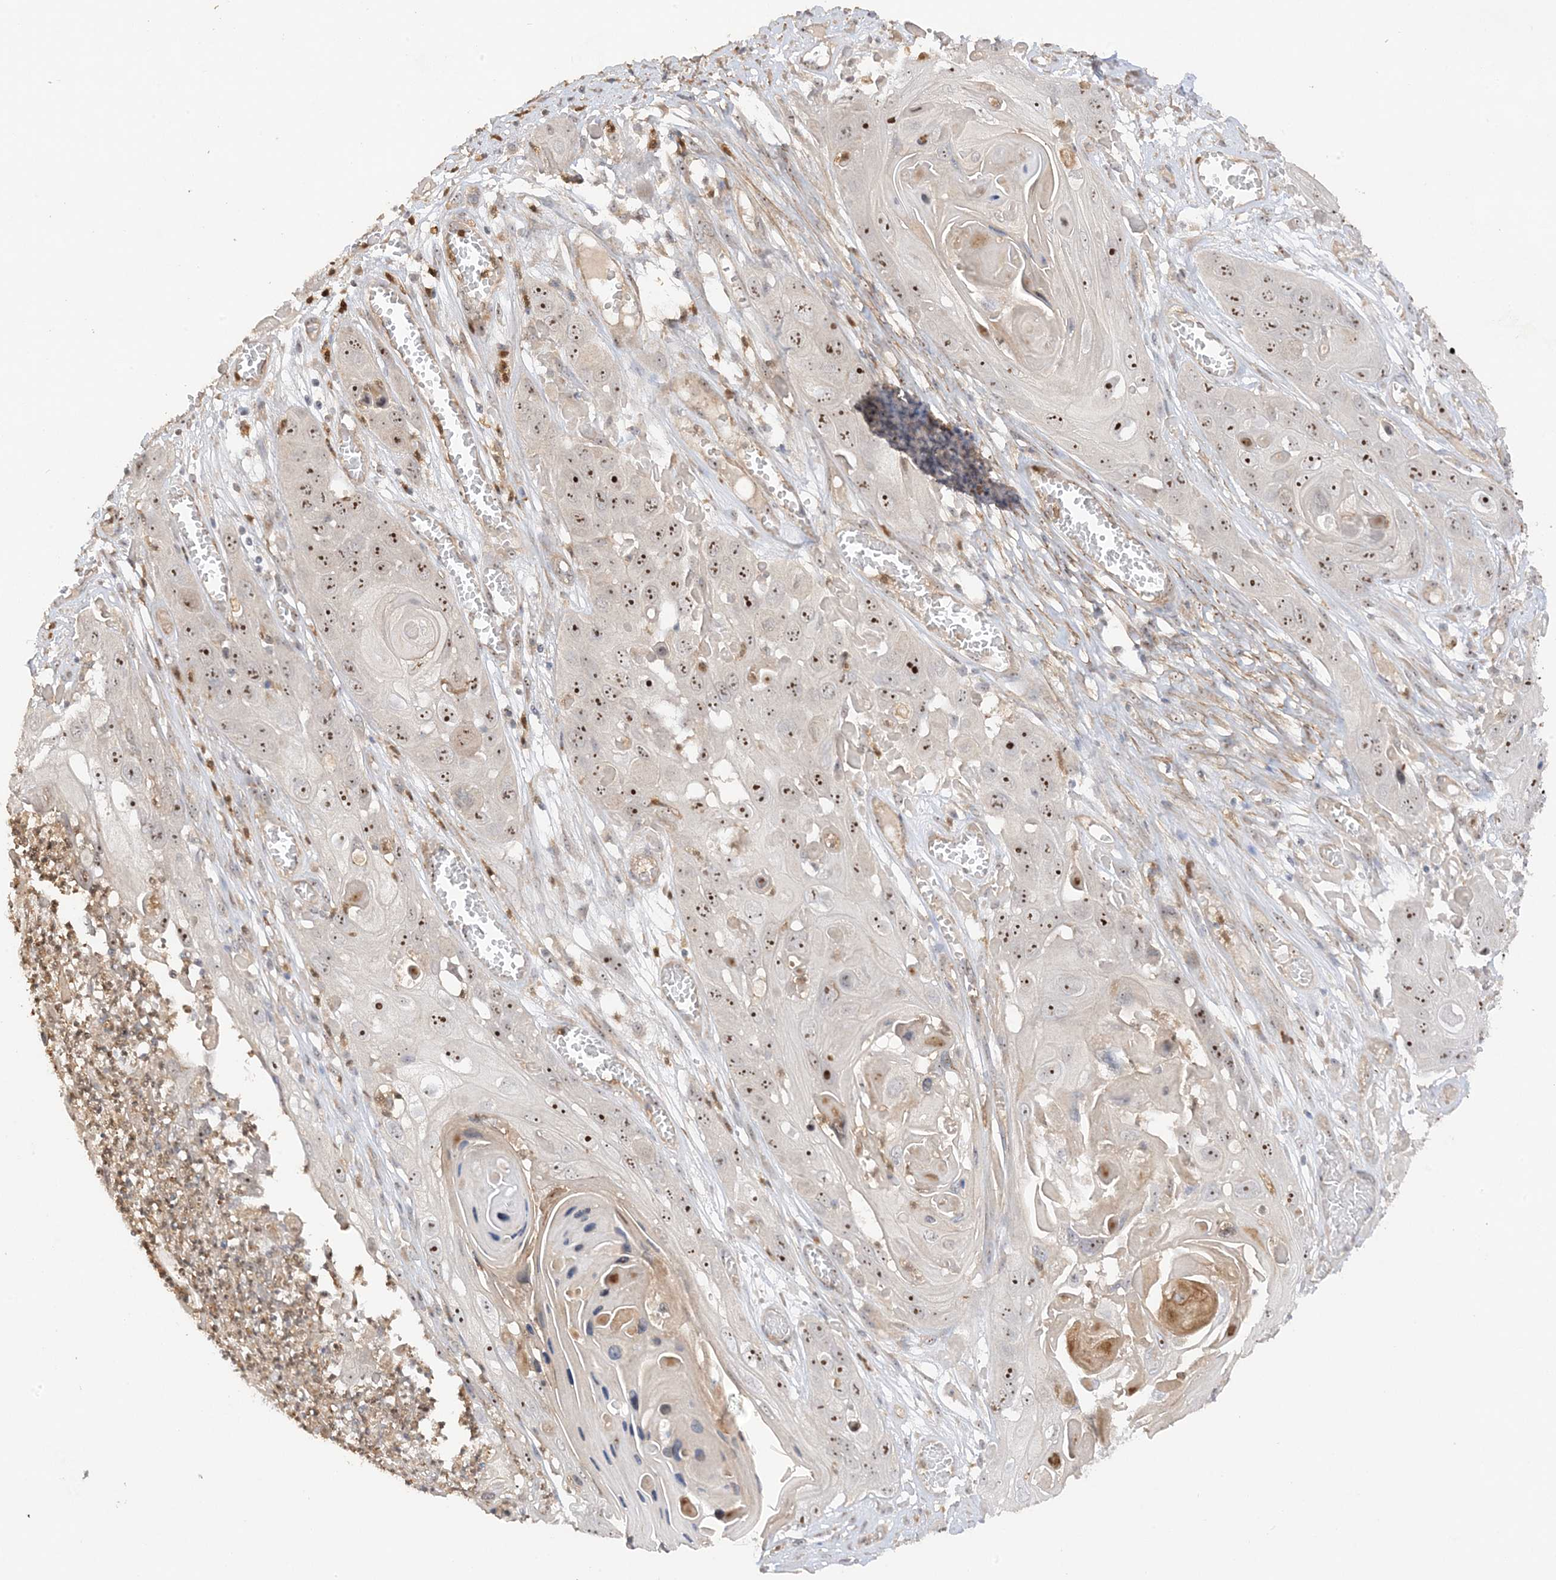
{"staining": {"intensity": "moderate", "quantity": ">75%", "location": "nuclear"}, "tissue": "skin cancer", "cell_type": "Tumor cells", "image_type": "cancer", "snomed": [{"axis": "morphology", "description": "Squamous cell carcinoma, NOS"}, {"axis": "topography", "description": "Skin"}], "caption": "This photomicrograph displays skin cancer stained with IHC to label a protein in brown. The nuclear of tumor cells show moderate positivity for the protein. Nuclei are counter-stained blue.", "gene": "DDX18", "patient": {"sex": "male", "age": 55}}